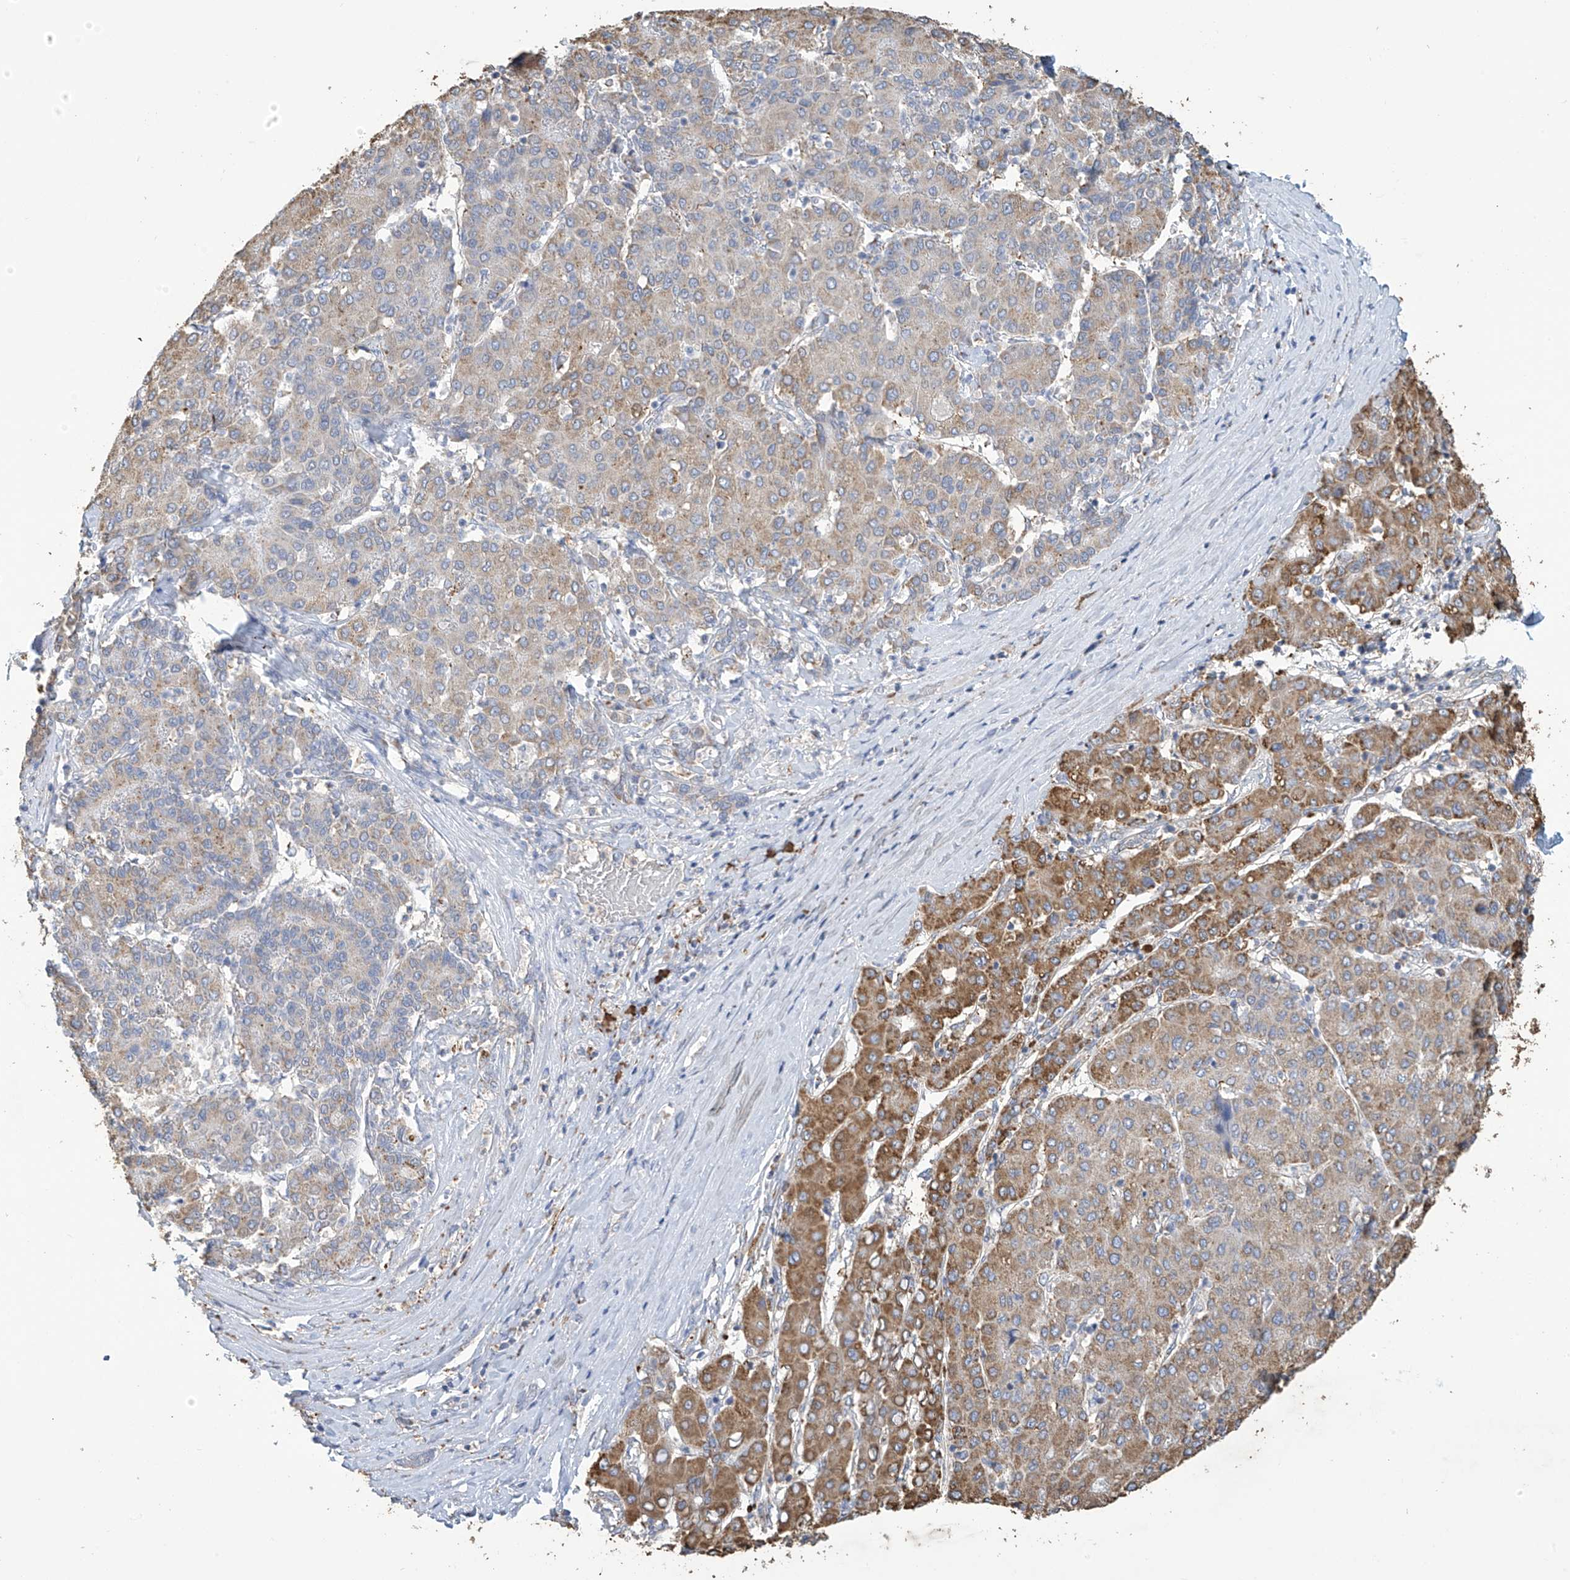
{"staining": {"intensity": "moderate", "quantity": ">75%", "location": "cytoplasmic/membranous"}, "tissue": "liver cancer", "cell_type": "Tumor cells", "image_type": "cancer", "snomed": [{"axis": "morphology", "description": "Carcinoma, Hepatocellular, NOS"}, {"axis": "topography", "description": "Liver"}], "caption": "Protein expression analysis of liver cancer (hepatocellular carcinoma) displays moderate cytoplasmic/membranous positivity in approximately >75% of tumor cells.", "gene": "OGT", "patient": {"sex": "male", "age": 65}}